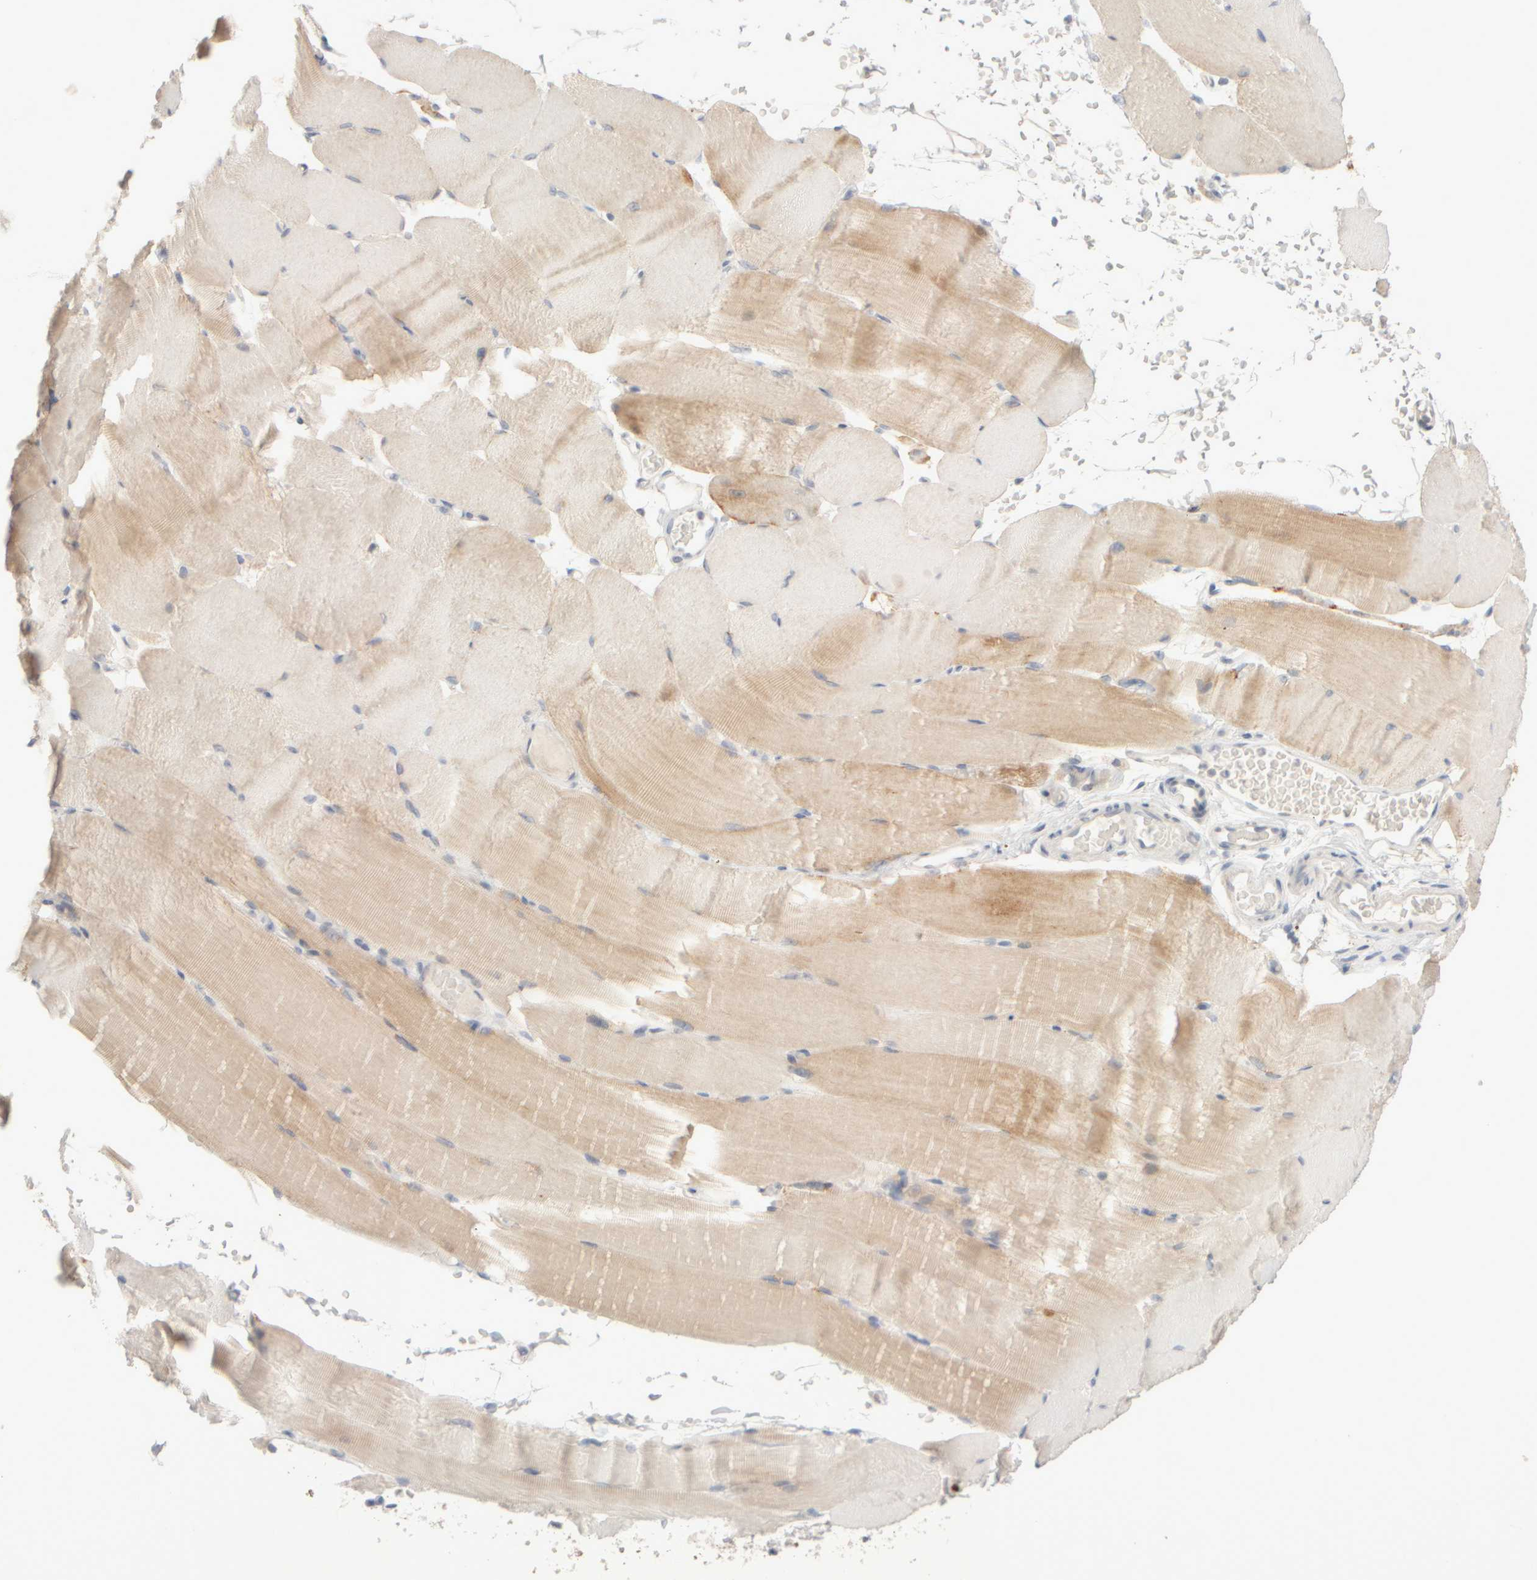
{"staining": {"intensity": "moderate", "quantity": "25%-75%", "location": "cytoplasmic/membranous"}, "tissue": "skeletal muscle", "cell_type": "Myocytes", "image_type": "normal", "snomed": [{"axis": "morphology", "description": "Normal tissue, NOS"}, {"axis": "topography", "description": "Skeletal muscle"}, {"axis": "topography", "description": "Parathyroid gland"}], "caption": "Benign skeletal muscle reveals moderate cytoplasmic/membranous staining in approximately 25%-75% of myocytes, visualized by immunohistochemistry. The protein is stained brown, and the nuclei are stained in blue (DAB IHC with brightfield microscopy, high magnification).", "gene": "ZNF112", "patient": {"sex": "female", "age": 37}}